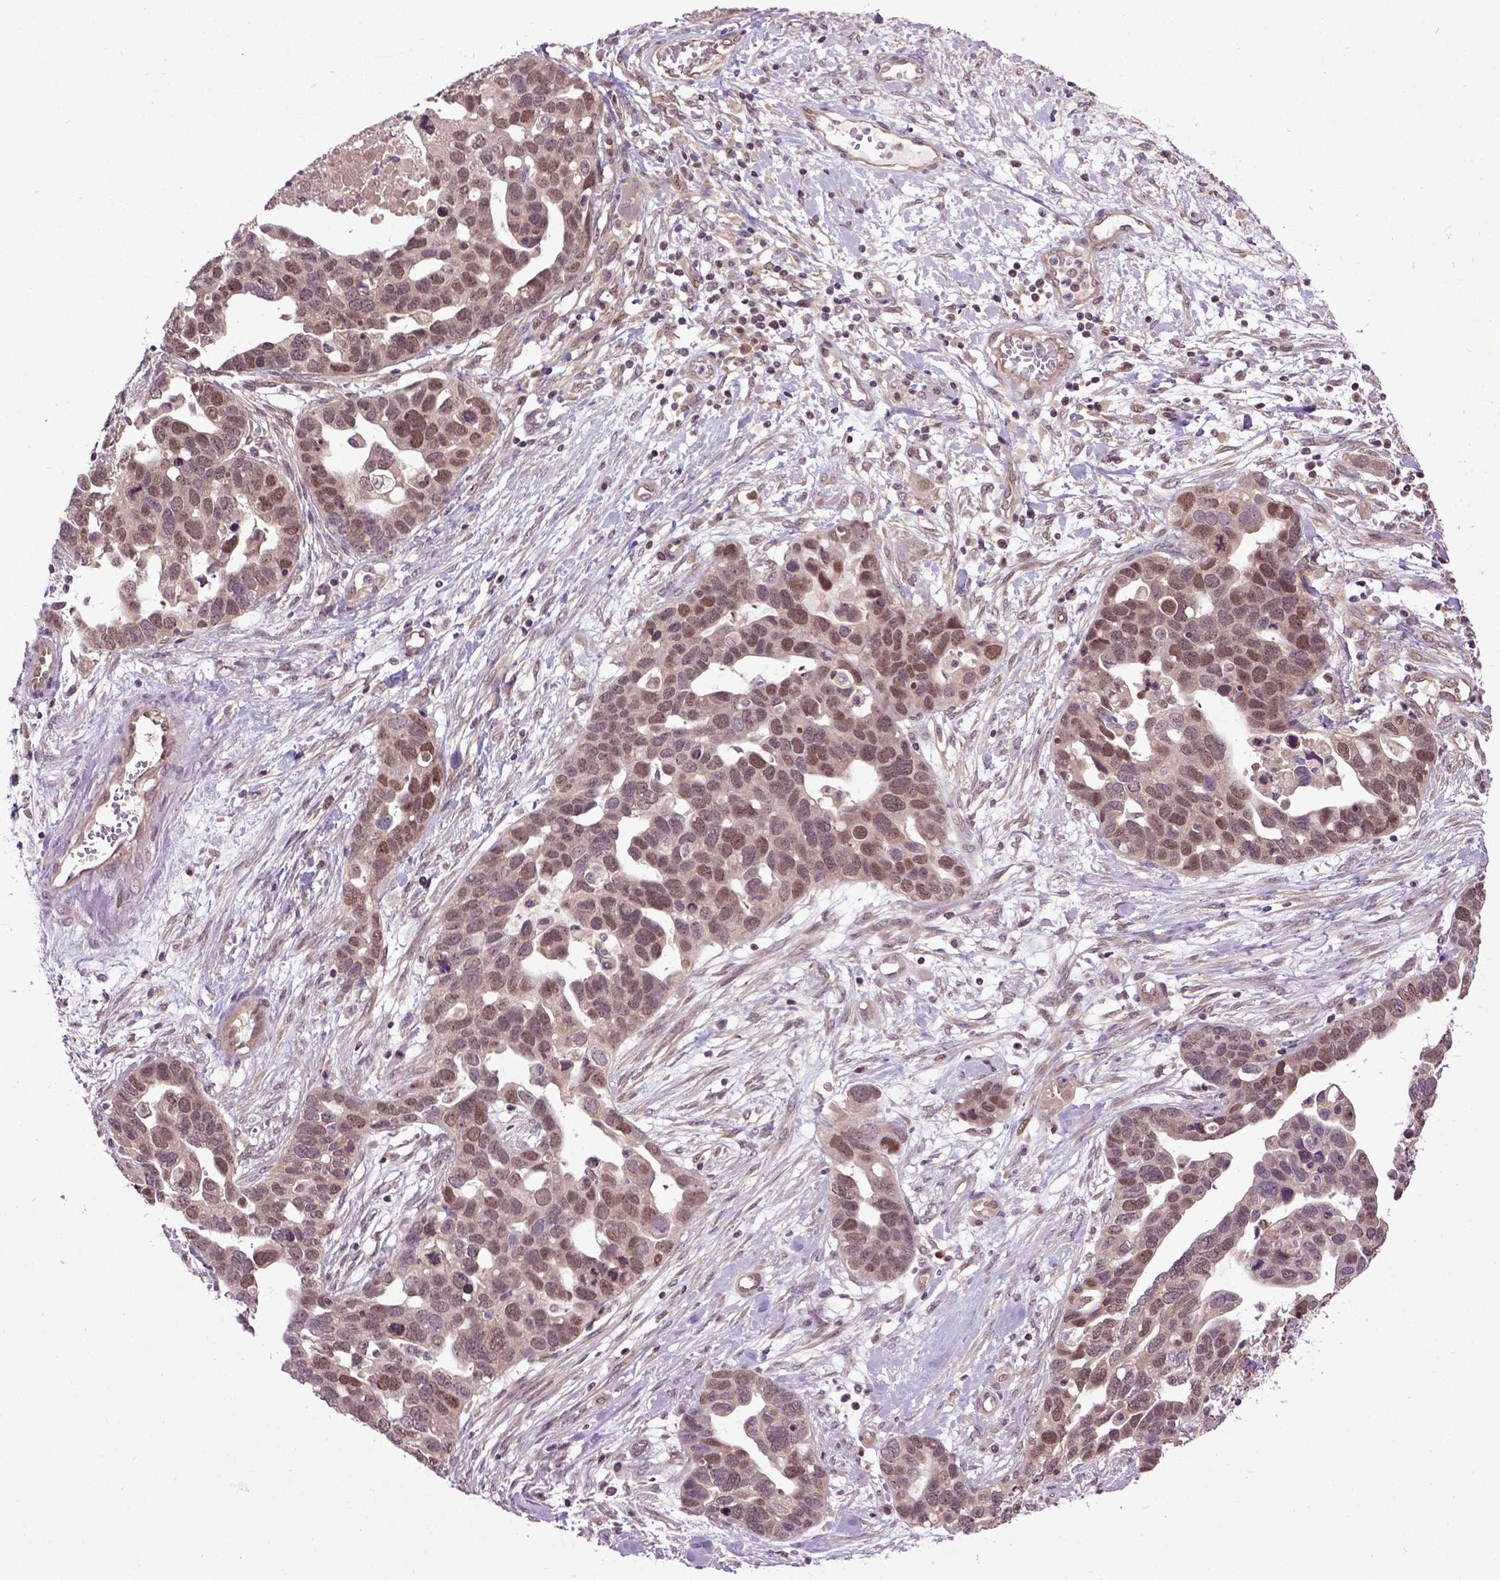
{"staining": {"intensity": "moderate", "quantity": ">75%", "location": "cytoplasmic/membranous,nuclear"}, "tissue": "ovarian cancer", "cell_type": "Tumor cells", "image_type": "cancer", "snomed": [{"axis": "morphology", "description": "Cystadenocarcinoma, serous, NOS"}, {"axis": "topography", "description": "Ovary"}], "caption": "The histopathology image displays staining of ovarian cancer (serous cystadenocarcinoma), revealing moderate cytoplasmic/membranous and nuclear protein positivity (brown color) within tumor cells.", "gene": "WDR48", "patient": {"sex": "female", "age": 54}}